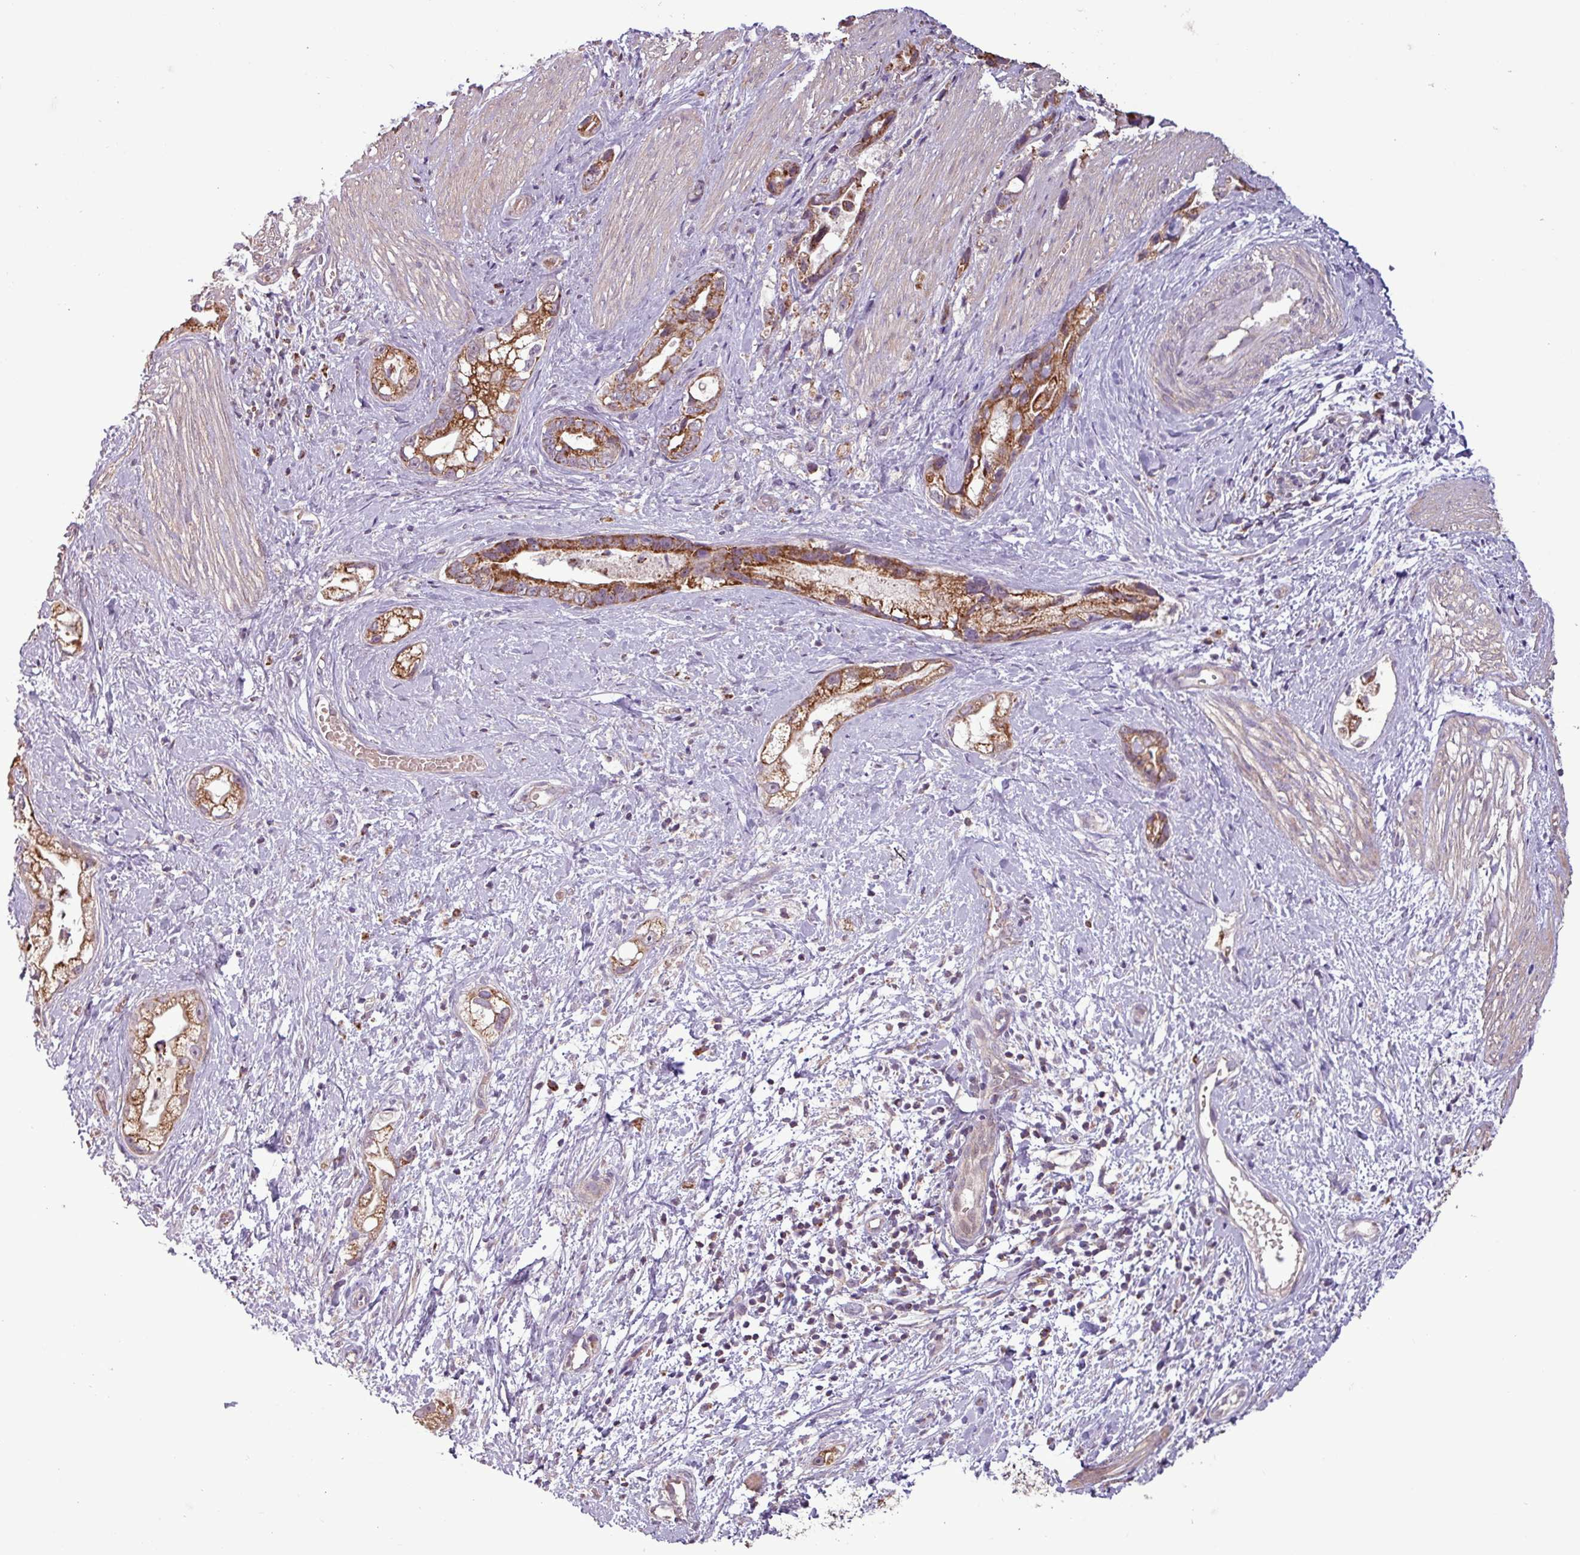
{"staining": {"intensity": "strong", "quantity": ">75%", "location": "cytoplasmic/membranous"}, "tissue": "stomach cancer", "cell_type": "Tumor cells", "image_type": "cancer", "snomed": [{"axis": "morphology", "description": "Adenocarcinoma, NOS"}, {"axis": "topography", "description": "Stomach"}], "caption": "Protein analysis of adenocarcinoma (stomach) tissue exhibits strong cytoplasmic/membranous positivity in approximately >75% of tumor cells.", "gene": "MCTP2", "patient": {"sex": "male", "age": 55}}